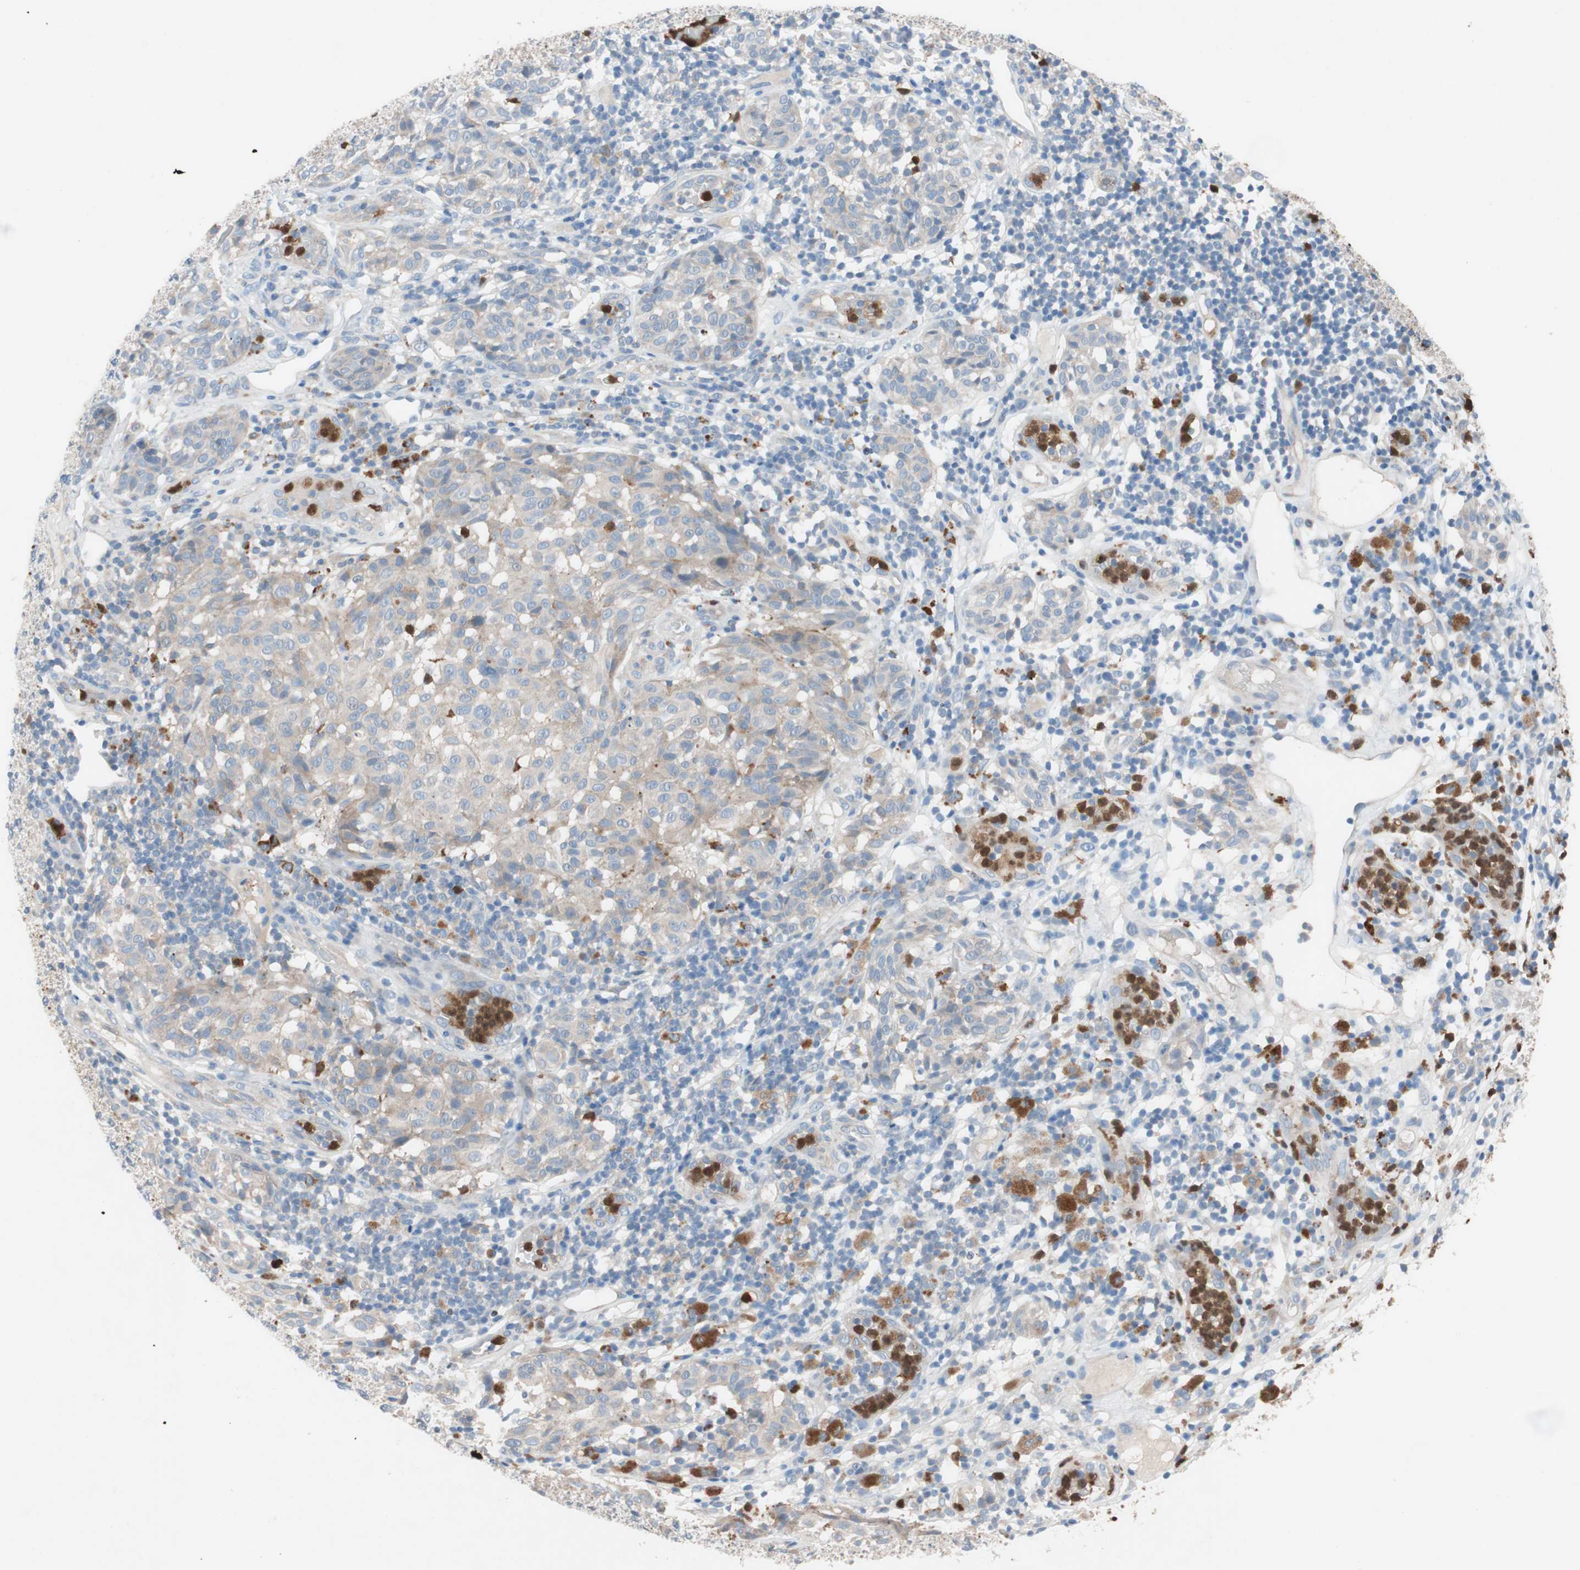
{"staining": {"intensity": "weak", "quantity": "25%-75%", "location": "cytoplasmic/membranous"}, "tissue": "melanoma", "cell_type": "Tumor cells", "image_type": "cancer", "snomed": [{"axis": "morphology", "description": "Malignant melanoma, NOS"}, {"axis": "topography", "description": "Skin"}], "caption": "A photomicrograph of melanoma stained for a protein shows weak cytoplasmic/membranous brown staining in tumor cells. The staining was performed using DAB to visualize the protein expression in brown, while the nuclei were stained in blue with hematoxylin (Magnification: 20x).", "gene": "CLEC4D", "patient": {"sex": "female", "age": 46}}